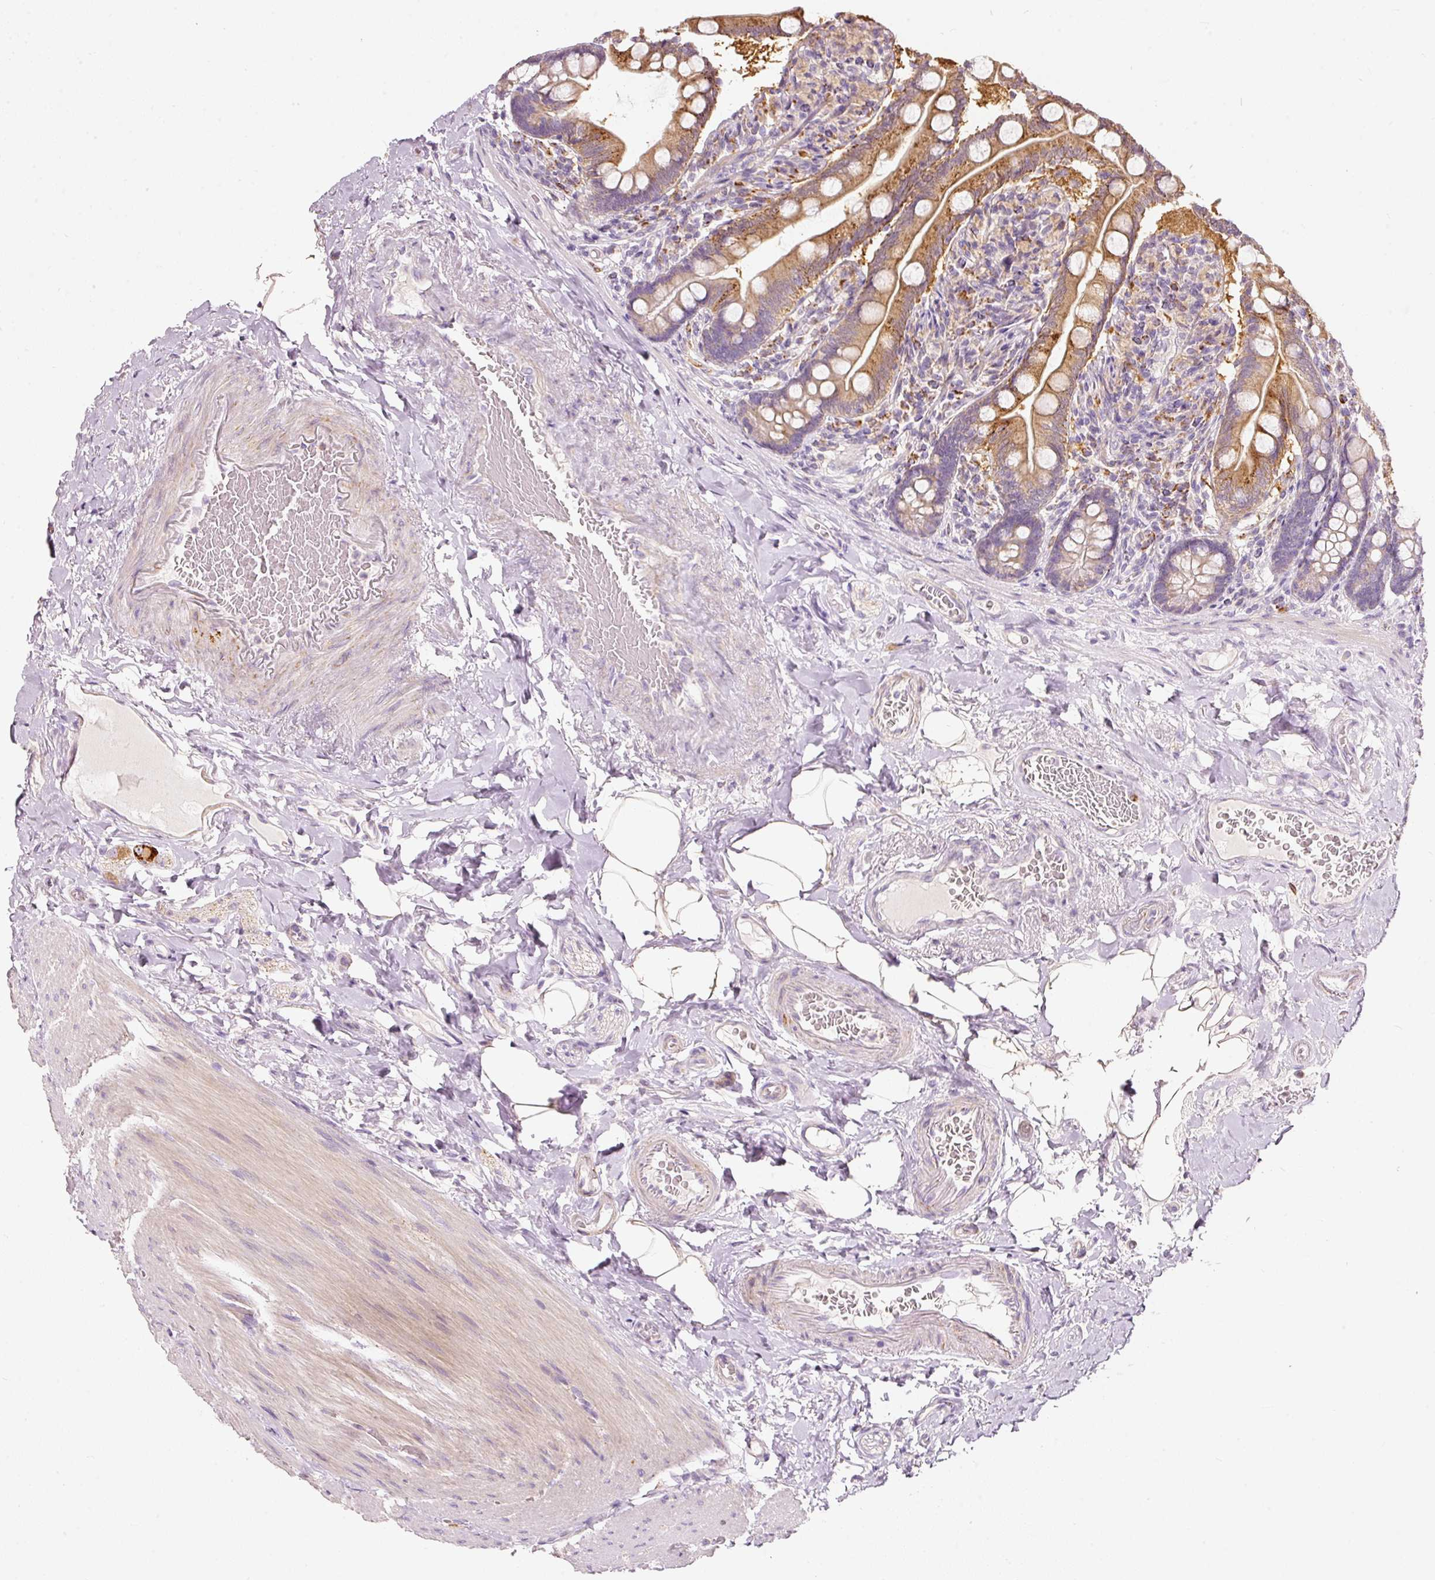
{"staining": {"intensity": "strong", "quantity": ">75%", "location": "cytoplasmic/membranous"}, "tissue": "small intestine", "cell_type": "Glandular cells", "image_type": "normal", "snomed": [{"axis": "morphology", "description": "Normal tissue, NOS"}, {"axis": "topography", "description": "Small intestine"}], "caption": "A photomicrograph showing strong cytoplasmic/membranous staining in approximately >75% of glandular cells in benign small intestine, as visualized by brown immunohistochemical staining.", "gene": "MTHFD2", "patient": {"sex": "female", "age": 64}}